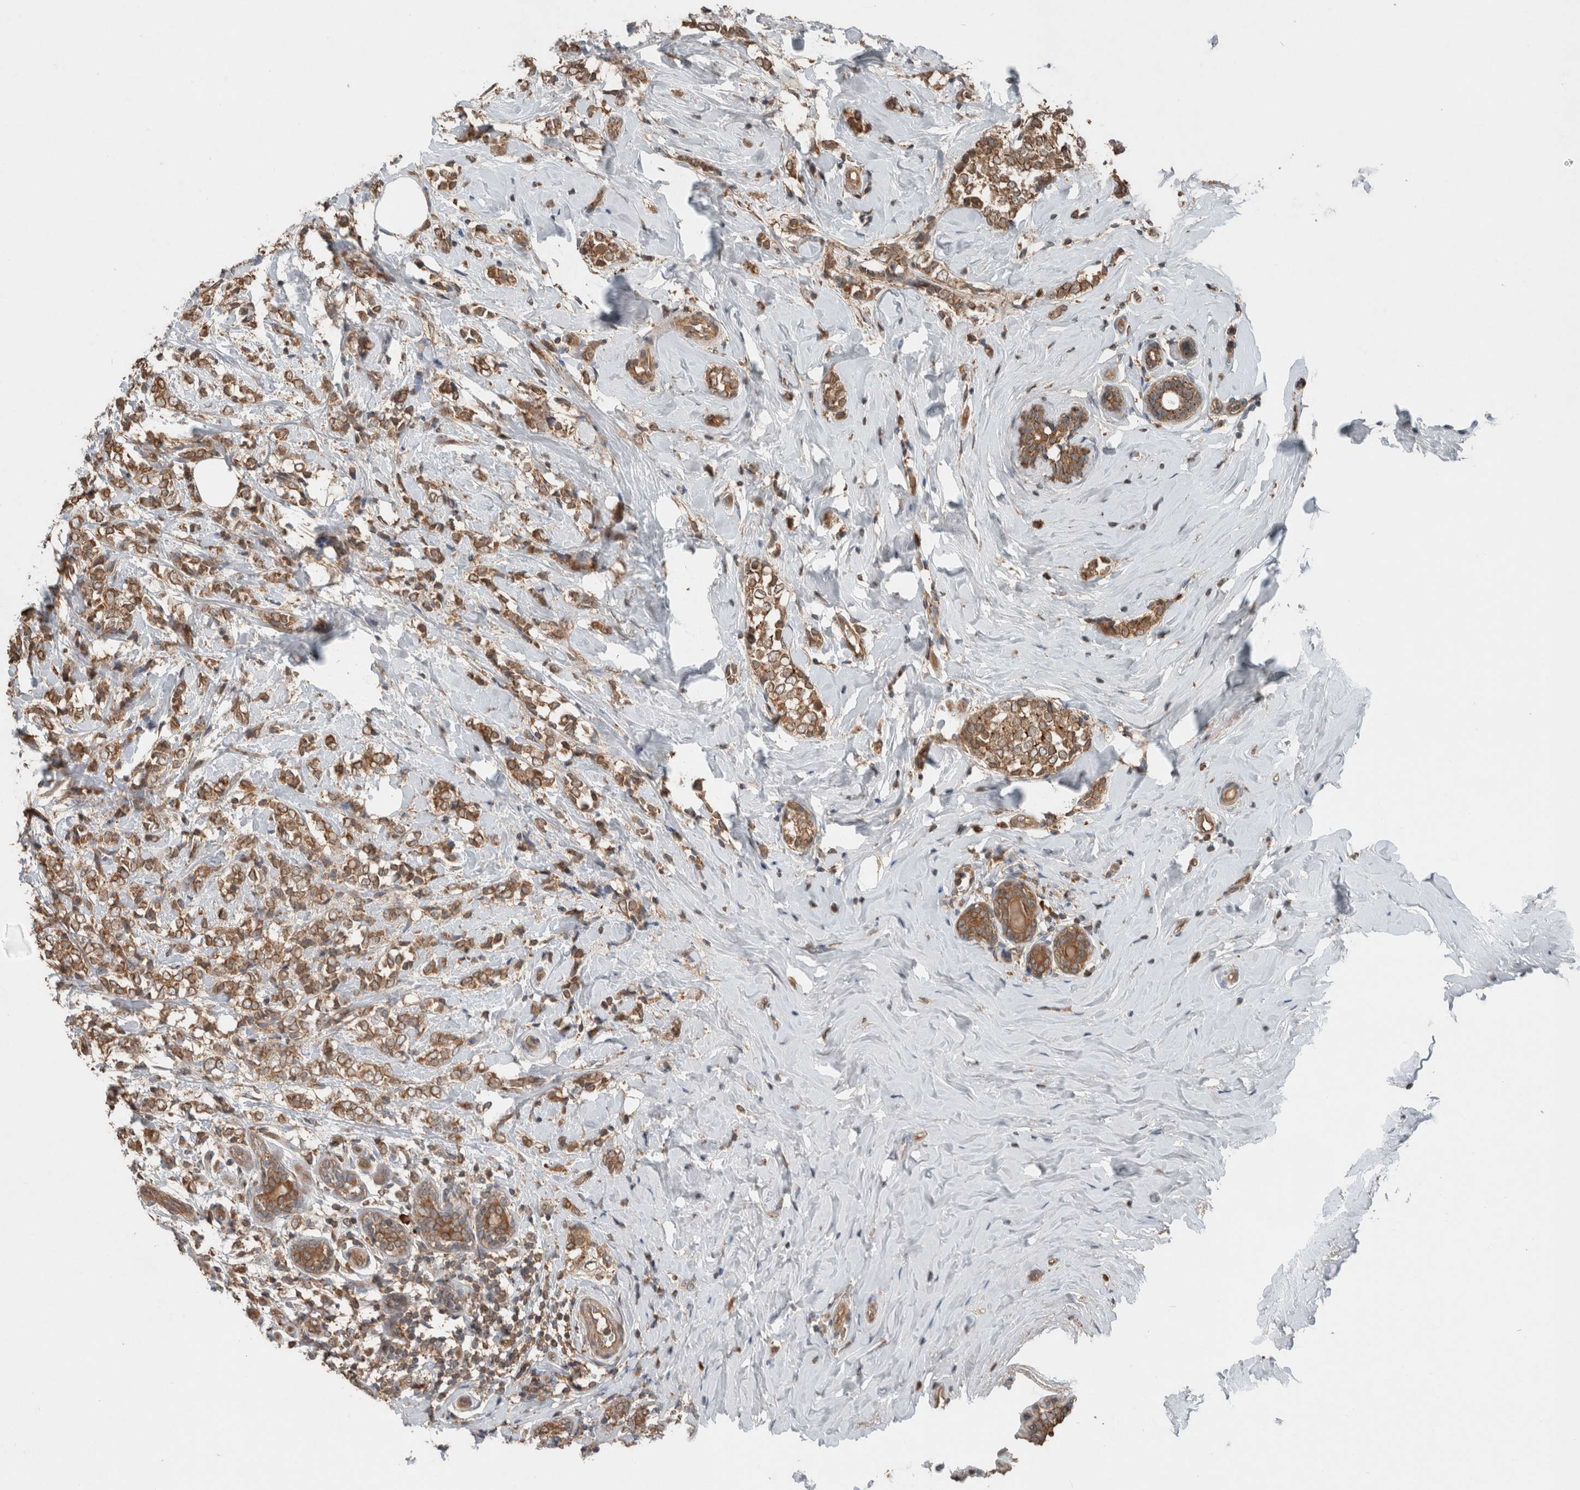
{"staining": {"intensity": "moderate", "quantity": ">75%", "location": "cytoplasmic/membranous"}, "tissue": "breast cancer", "cell_type": "Tumor cells", "image_type": "cancer", "snomed": [{"axis": "morphology", "description": "Normal tissue, NOS"}, {"axis": "morphology", "description": "Lobular carcinoma"}, {"axis": "topography", "description": "Breast"}], "caption": "DAB (3,3'-diaminobenzidine) immunohistochemical staining of human lobular carcinoma (breast) shows moderate cytoplasmic/membranous protein staining in approximately >75% of tumor cells. (DAB IHC, brown staining for protein, blue staining for nuclei).", "gene": "KLK14", "patient": {"sex": "female", "age": 47}}